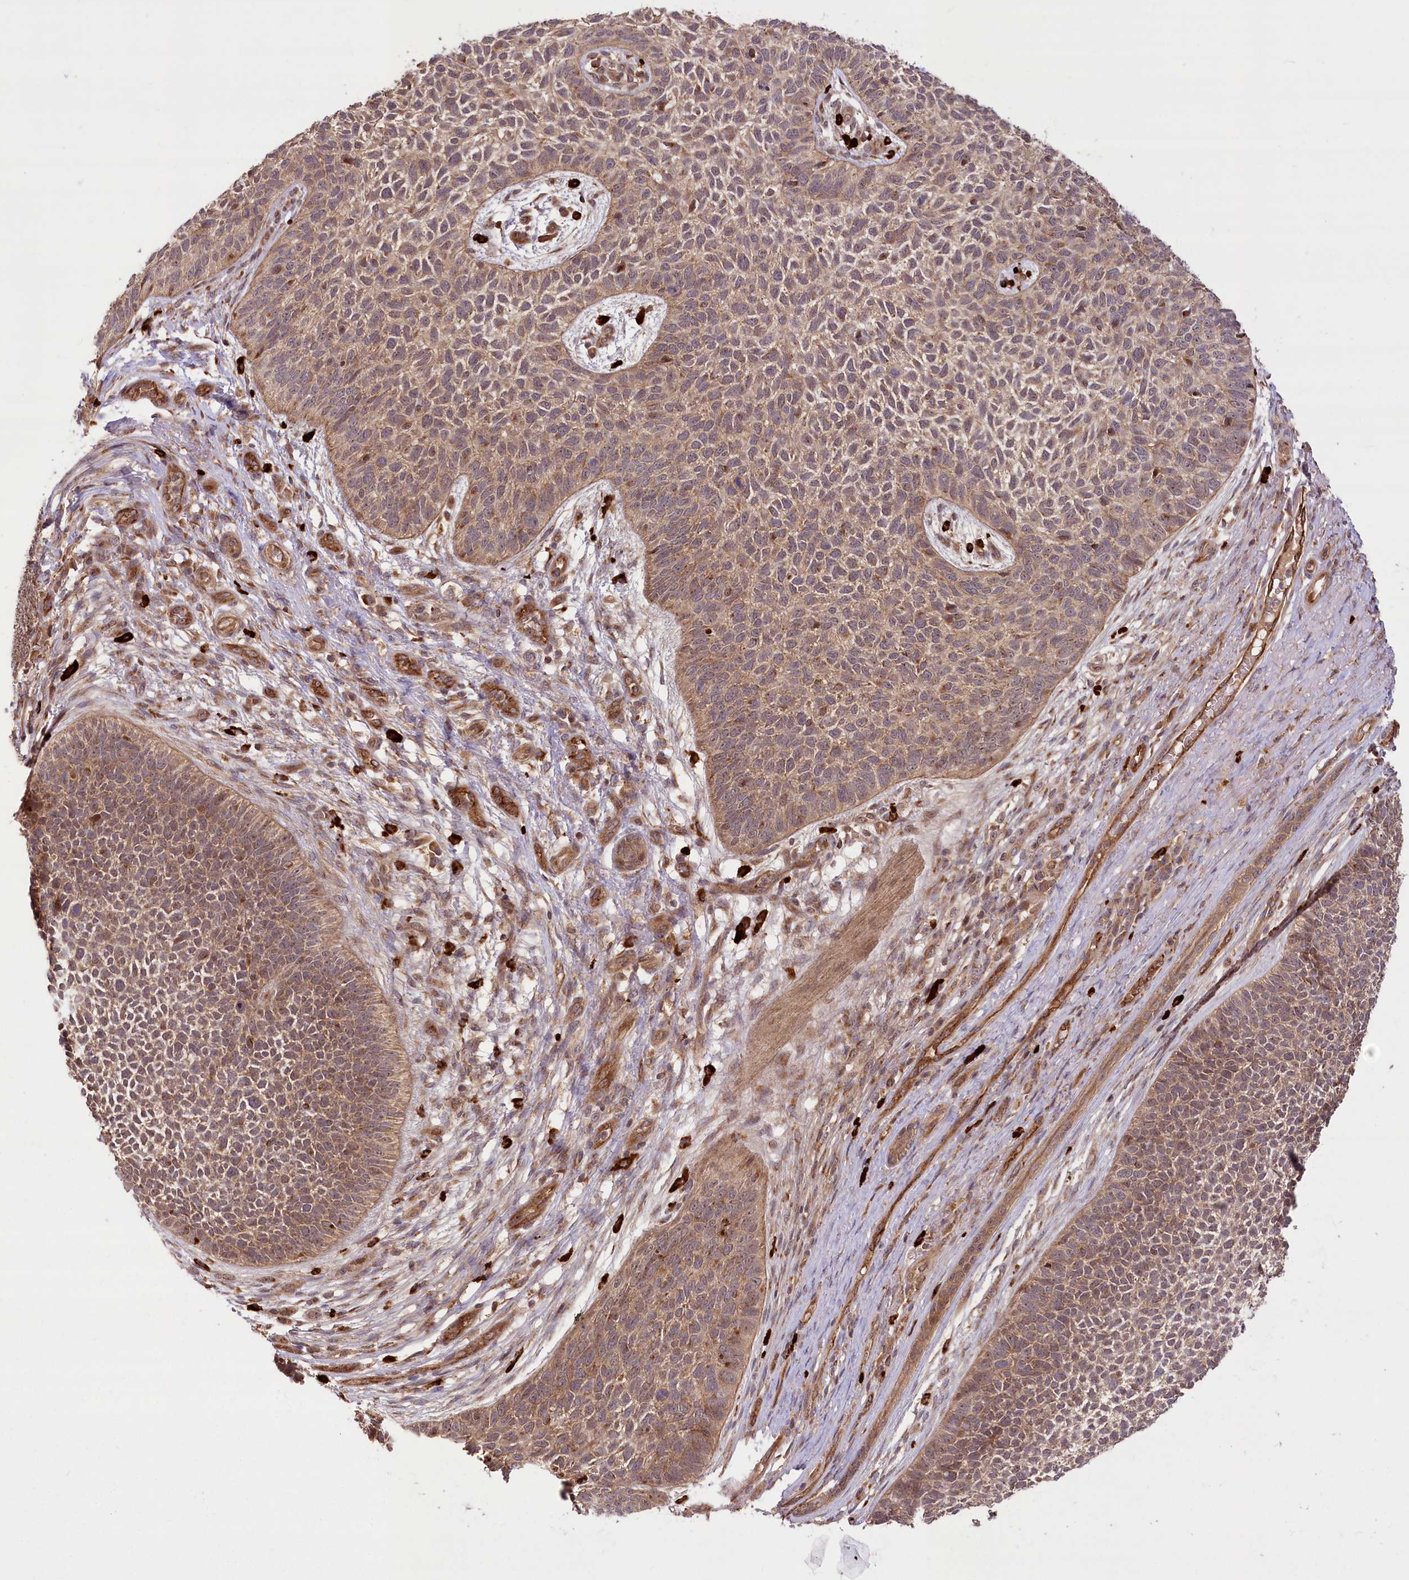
{"staining": {"intensity": "moderate", "quantity": ">75%", "location": "cytoplasmic/membranous"}, "tissue": "skin cancer", "cell_type": "Tumor cells", "image_type": "cancer", "snomed": [{"axis": "morphology", "description": "Basal cell carcinoma"}, {"axis": "topography", "description": "Skin"}], "caption": "Immunohistochemistry (IHC) (DAB (3,3'-diaminobenzidine)) staining of skin cancer displays moderate cytoplasmic/membranous protein staining in about >75% of tumor cells. (brown staining indicates protein expression, while blue staining denotes nuclei).", "gene": "CARD19", "patient": {"sex": "female", "age": 84}}